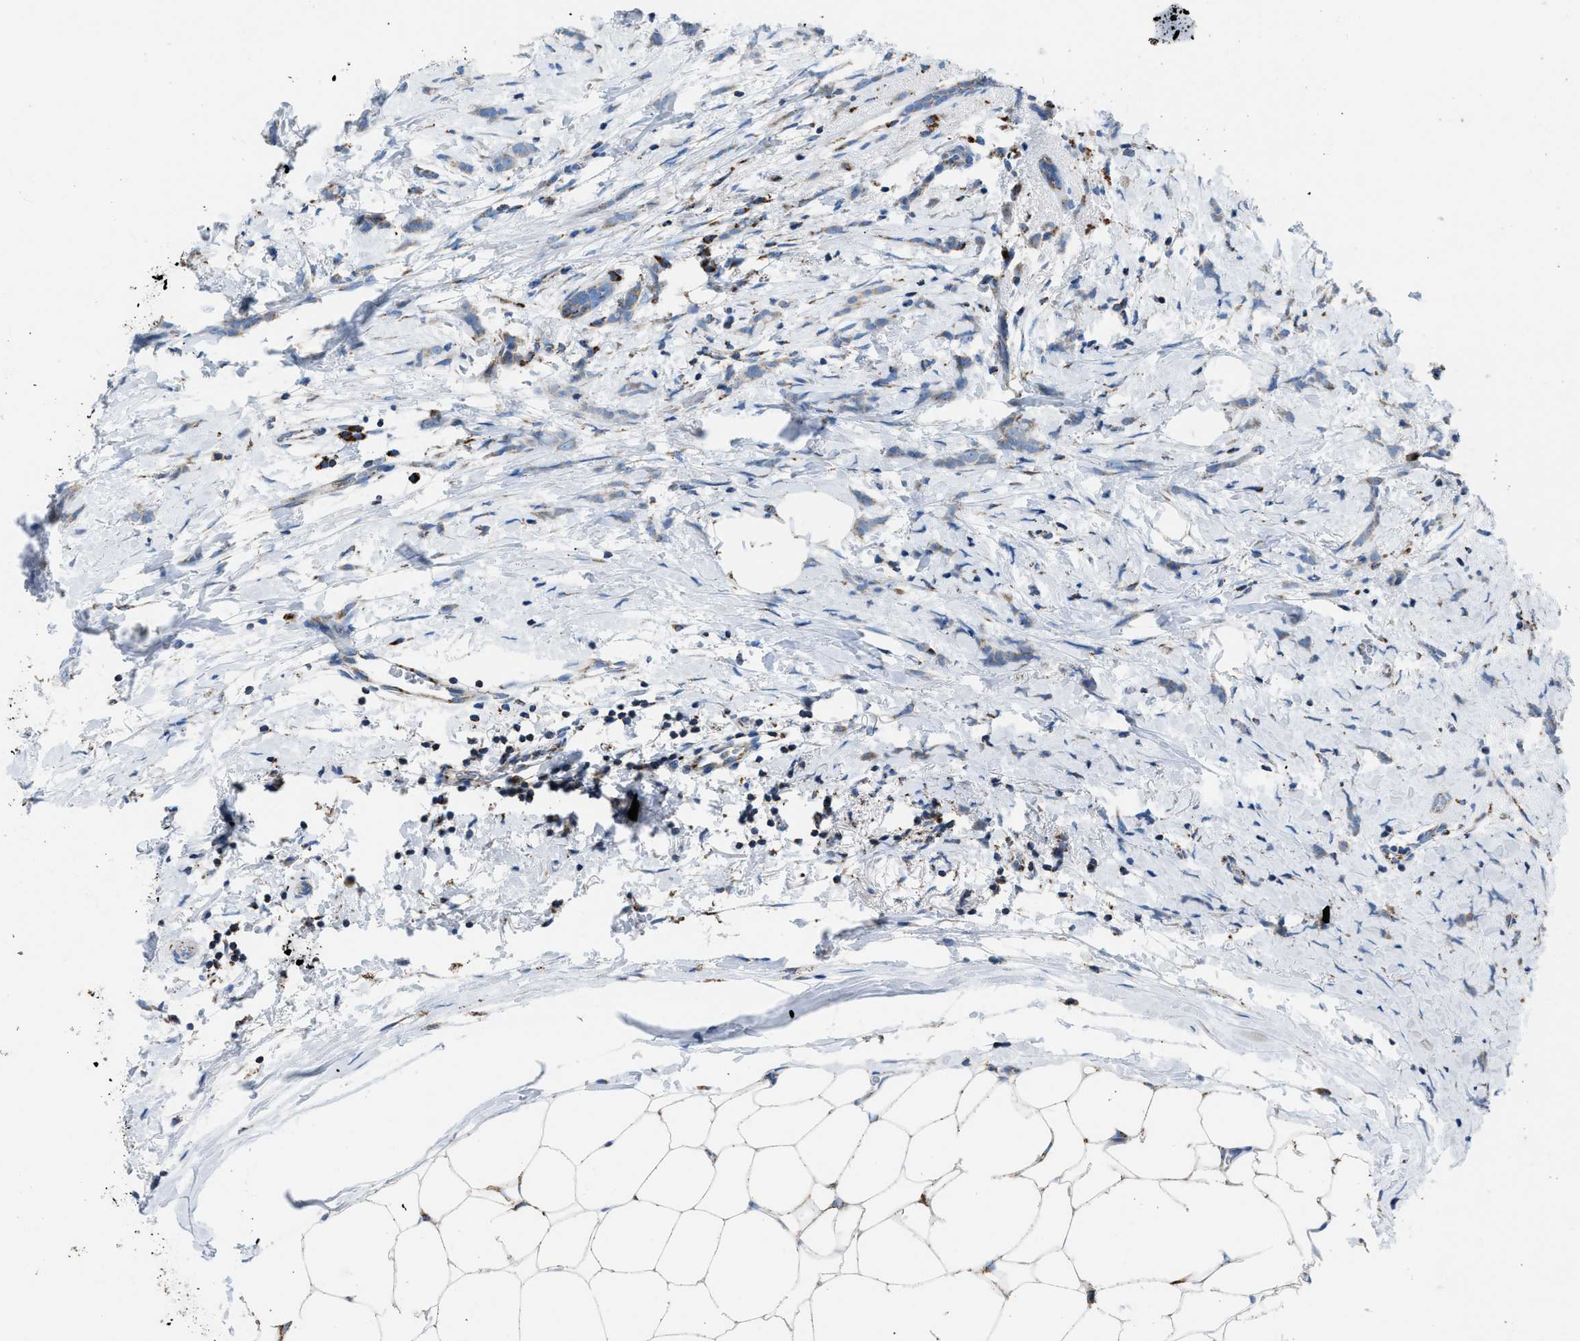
{"staining": {"intensity": "weak", "quantity": ">75%", "location": "cytoplasmic/membranous"}, "tissue": "breast cancer", "cell_type": "Tumor cells", "image_type": "cancer", "snomed": [{"axis": "morphology", "description": "Lobular carcinoma, in situ"}, {"axis": "morphology", "description": "Lobular carcinoma"}, {"axis": "topography", "description": "Breast"}], "caption": "Breast lobular carcinoma stained with a protein marker demonstrates weak staining in tumor cells.", "gene": "ETFB", "patient": {"sex": "female", "age": 41}}